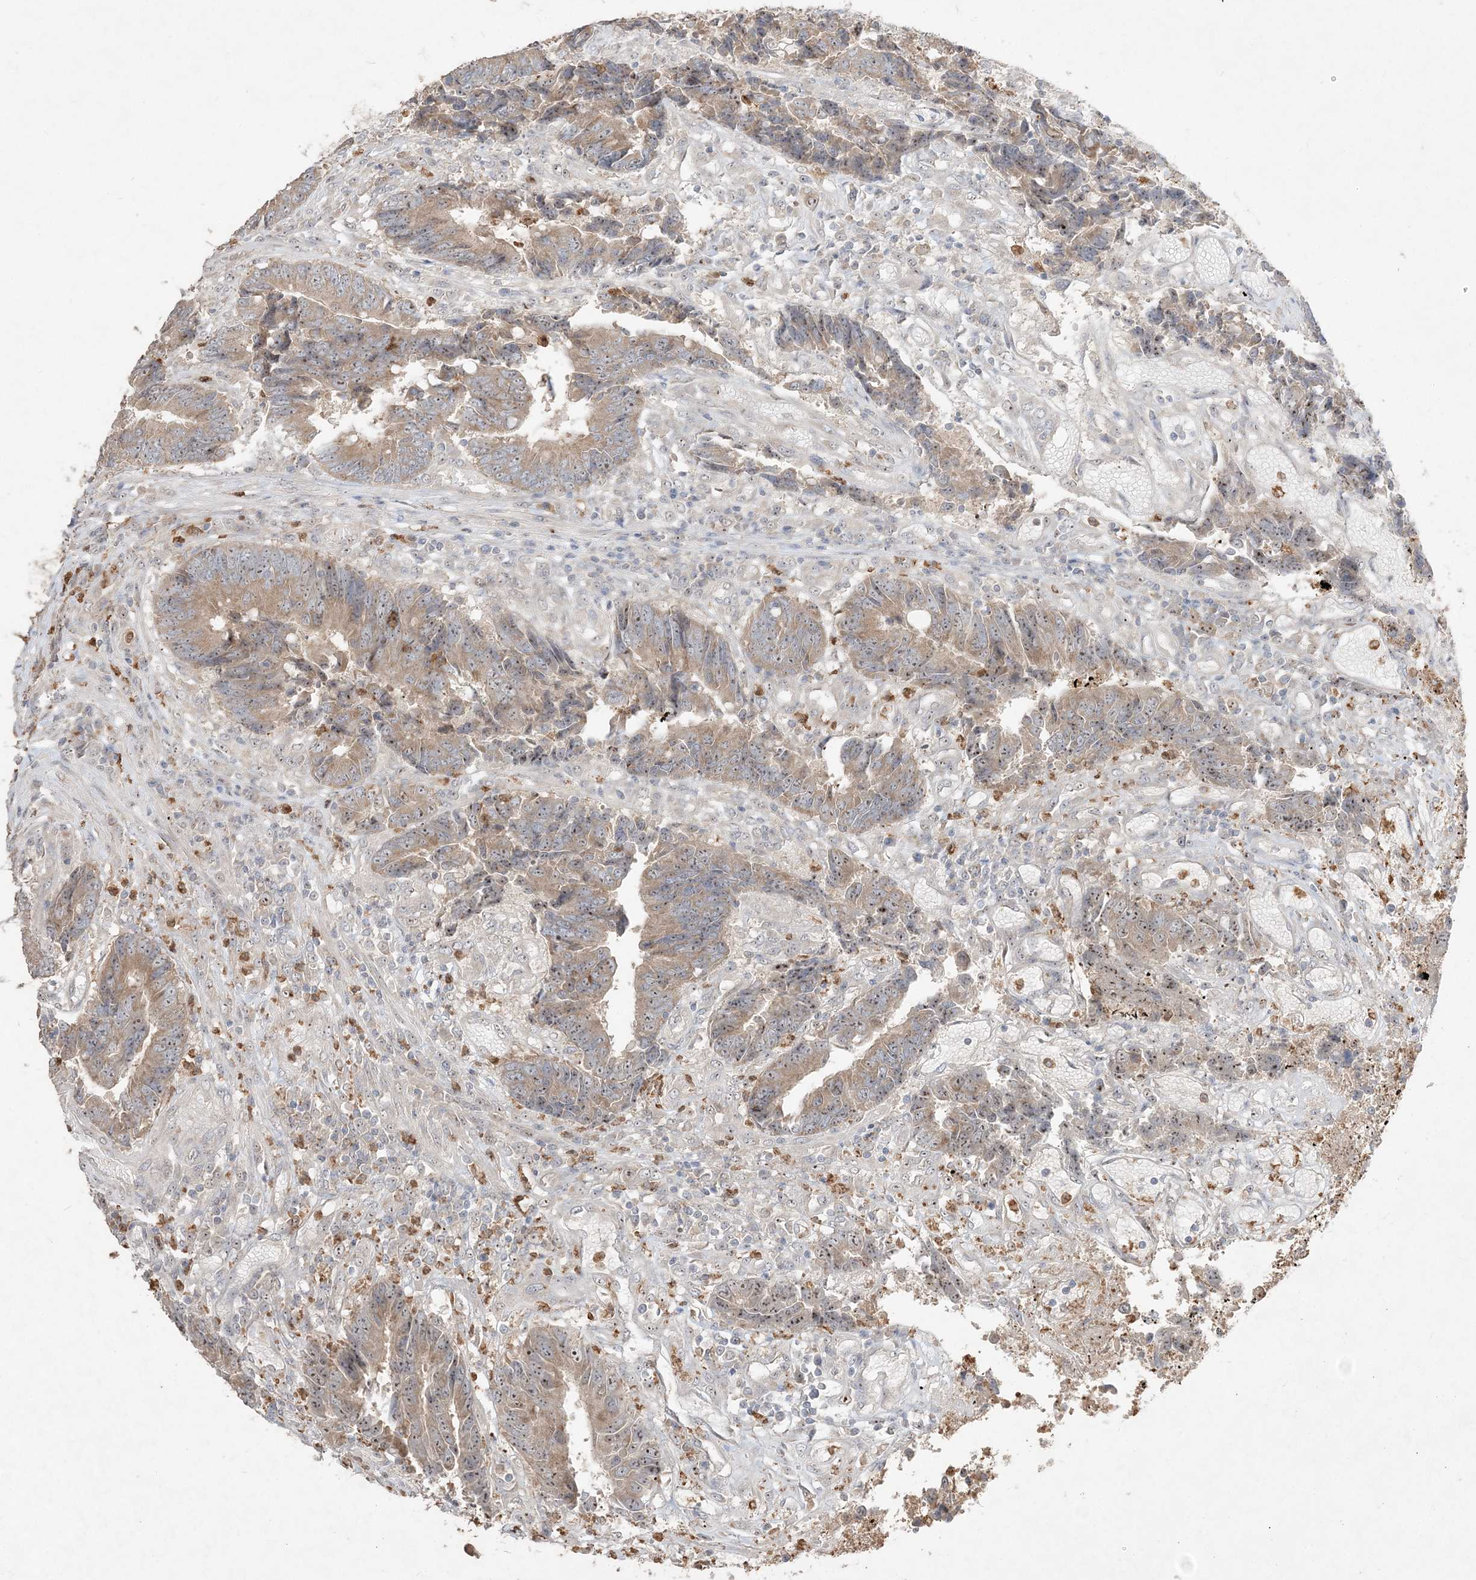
{"staining": {"intensity": "weak", "quantity": ">75%", "location": "cytoplasmic/membranous,nuclear"}, "tissue": "colorectal cancer", "cell_type": "Tumor cells", "image_type": "cancer", "snomed": [{"axis": "morphology", "description": "Adenocarcinoma, NOS"}, {"axis": "topography", "description": "Rectum"}], "caption": "Protein analysis of colorectal cancer (adenocarcinoma) tissue demonstrates weak cytoplasmic/membranous and nuclear positivity in about >75% of tumor cells.", "gene": "NOP16", "patient": {"sex": "male", "age": 84}}